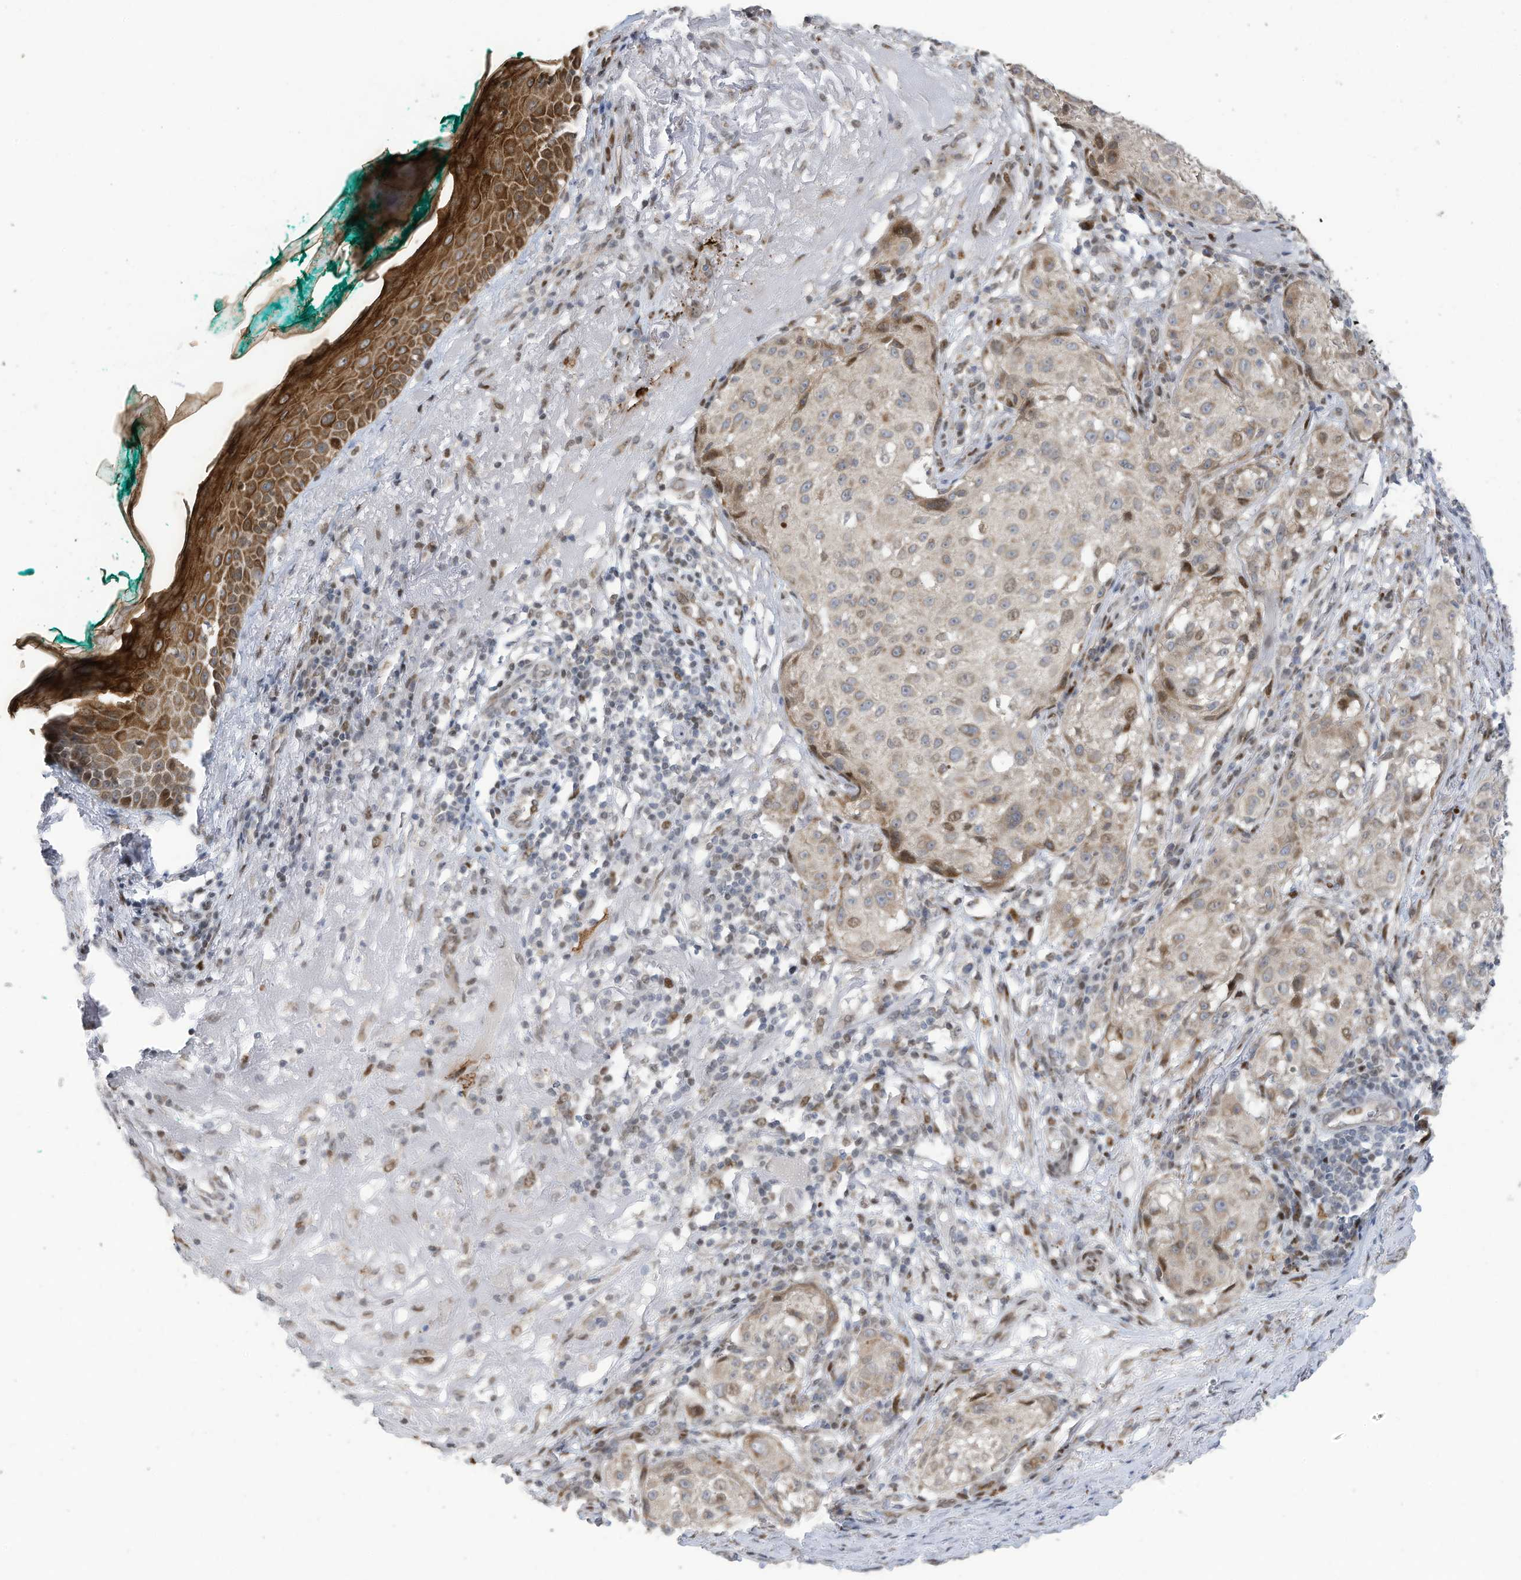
{"staining": {"intensity": "weak", "quantity": "25%-75%", "location": "cytoplasmic/membranous,nuclear"}, "tissue": "melanoma", "cell_type": "Tumor cells", "image_type": "cancer", "snomed": [{"axis": "morphology", "description": "Necrosis, NOS"}, {"axis": "morphology", "description": "Malignant melanoma, NOS"}, {"axis": "topography", "description": "Skin"}], "caption": "Protein staining of malignant melanoma tissue displays weak cytoplasmic/membranous and nuclear staining in approximately 25%-75% of tumor cells.", "gene": "RABL3", "patient": {"sex": "female", "age": 87}}